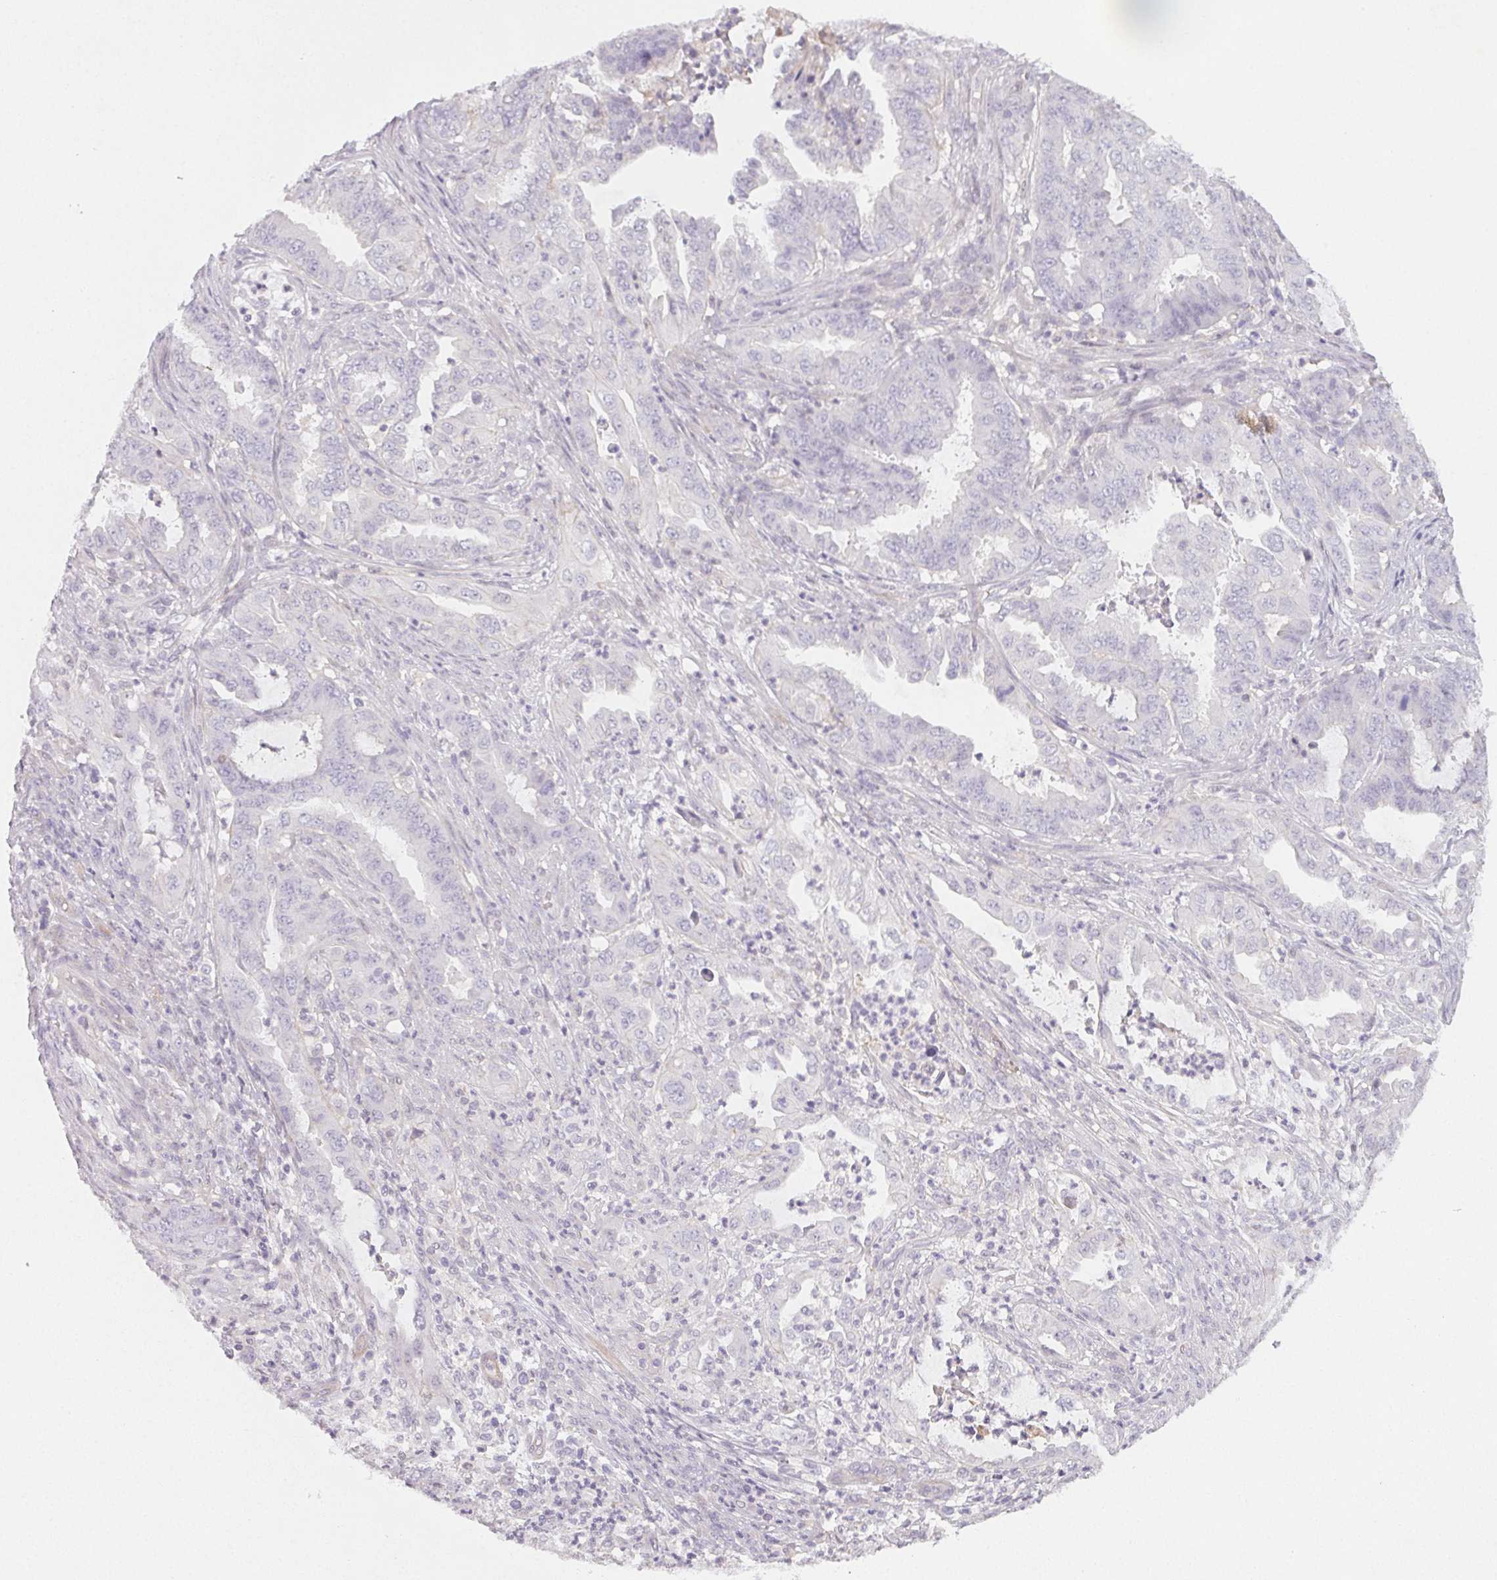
{"staining": {"intensity": "negative", "quantity": "none", "location": "none"}, "tissue": "endometrial cancer", "cell_type": "Tumor cells", "image_type": "cancer", "snomed": [{"axis": "morphology", "description": "Adenocarcinoma, NOS"}, {"axis": "topography", "description": "Endometrium"}], "caption": "IHC micrograph of human endometrial cancer (adenocarcinoma) stained for a protein (brown), which shows no expression in tumor cells. (DAB (3,3'-diaminobenzidine) immunohistochemistry visualized using brightfield microscopy, high magnification).", "gene": "LRRC23", "patient": {"sex": "female", "age": 51}}